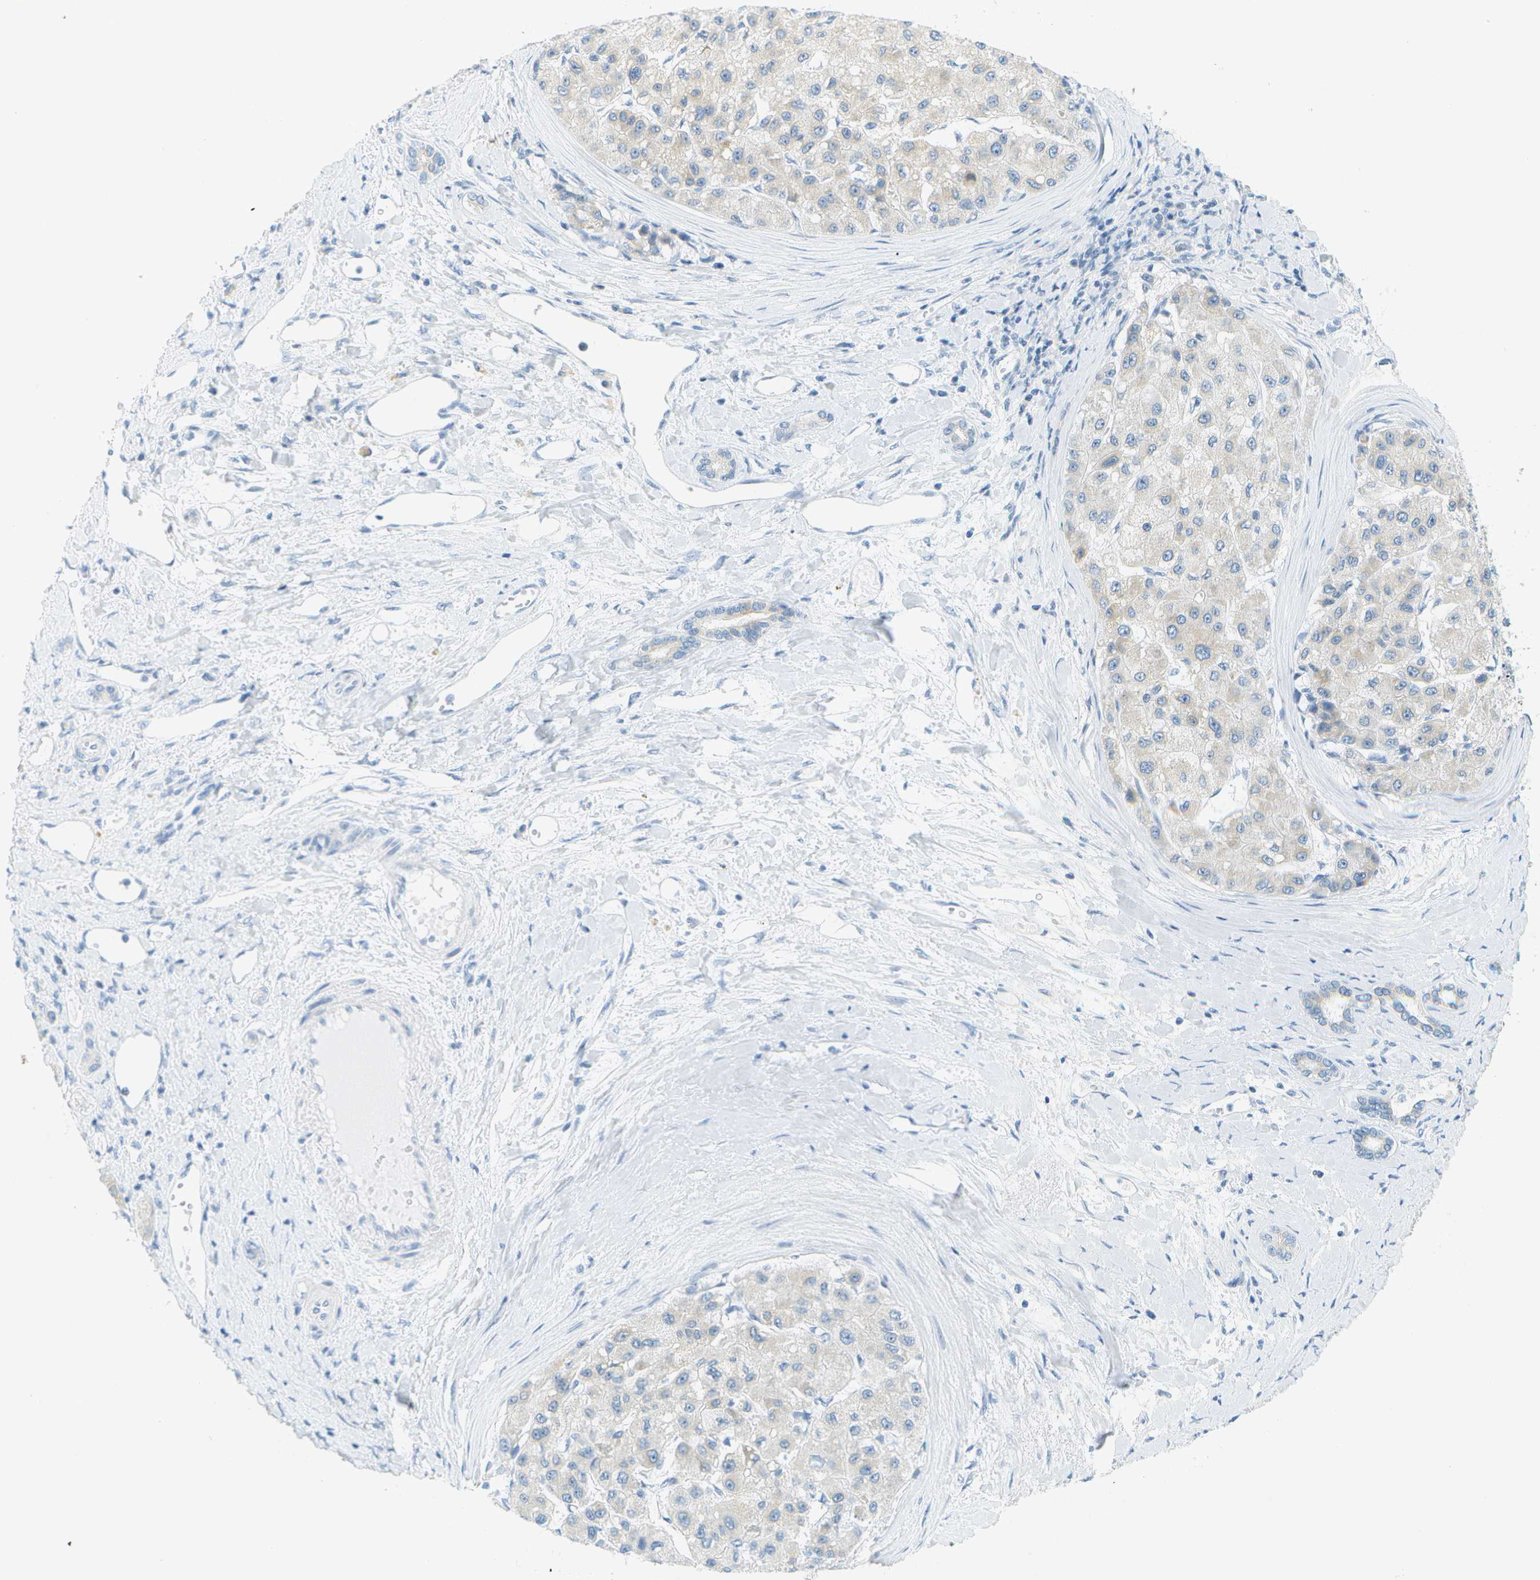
{"staining": {"intensity": "negative", "quantity": "none", "location": "none"}, "tissue": "liver cancer", "cell_type": "Tumor cells", "image_type": "cancer", "snomed": [{"axis": "morphology", "description": "Carcinoma, Hepatocellular, NOS"}, {"axis": "topography", "description": "Liver"}], "caption": "The histopathology image demonstrates no staining of tumor cells in hepatocellular carcinoma (liver).", "gene": "SMYD5", "patient": {"sex": "male", "age": 80}}